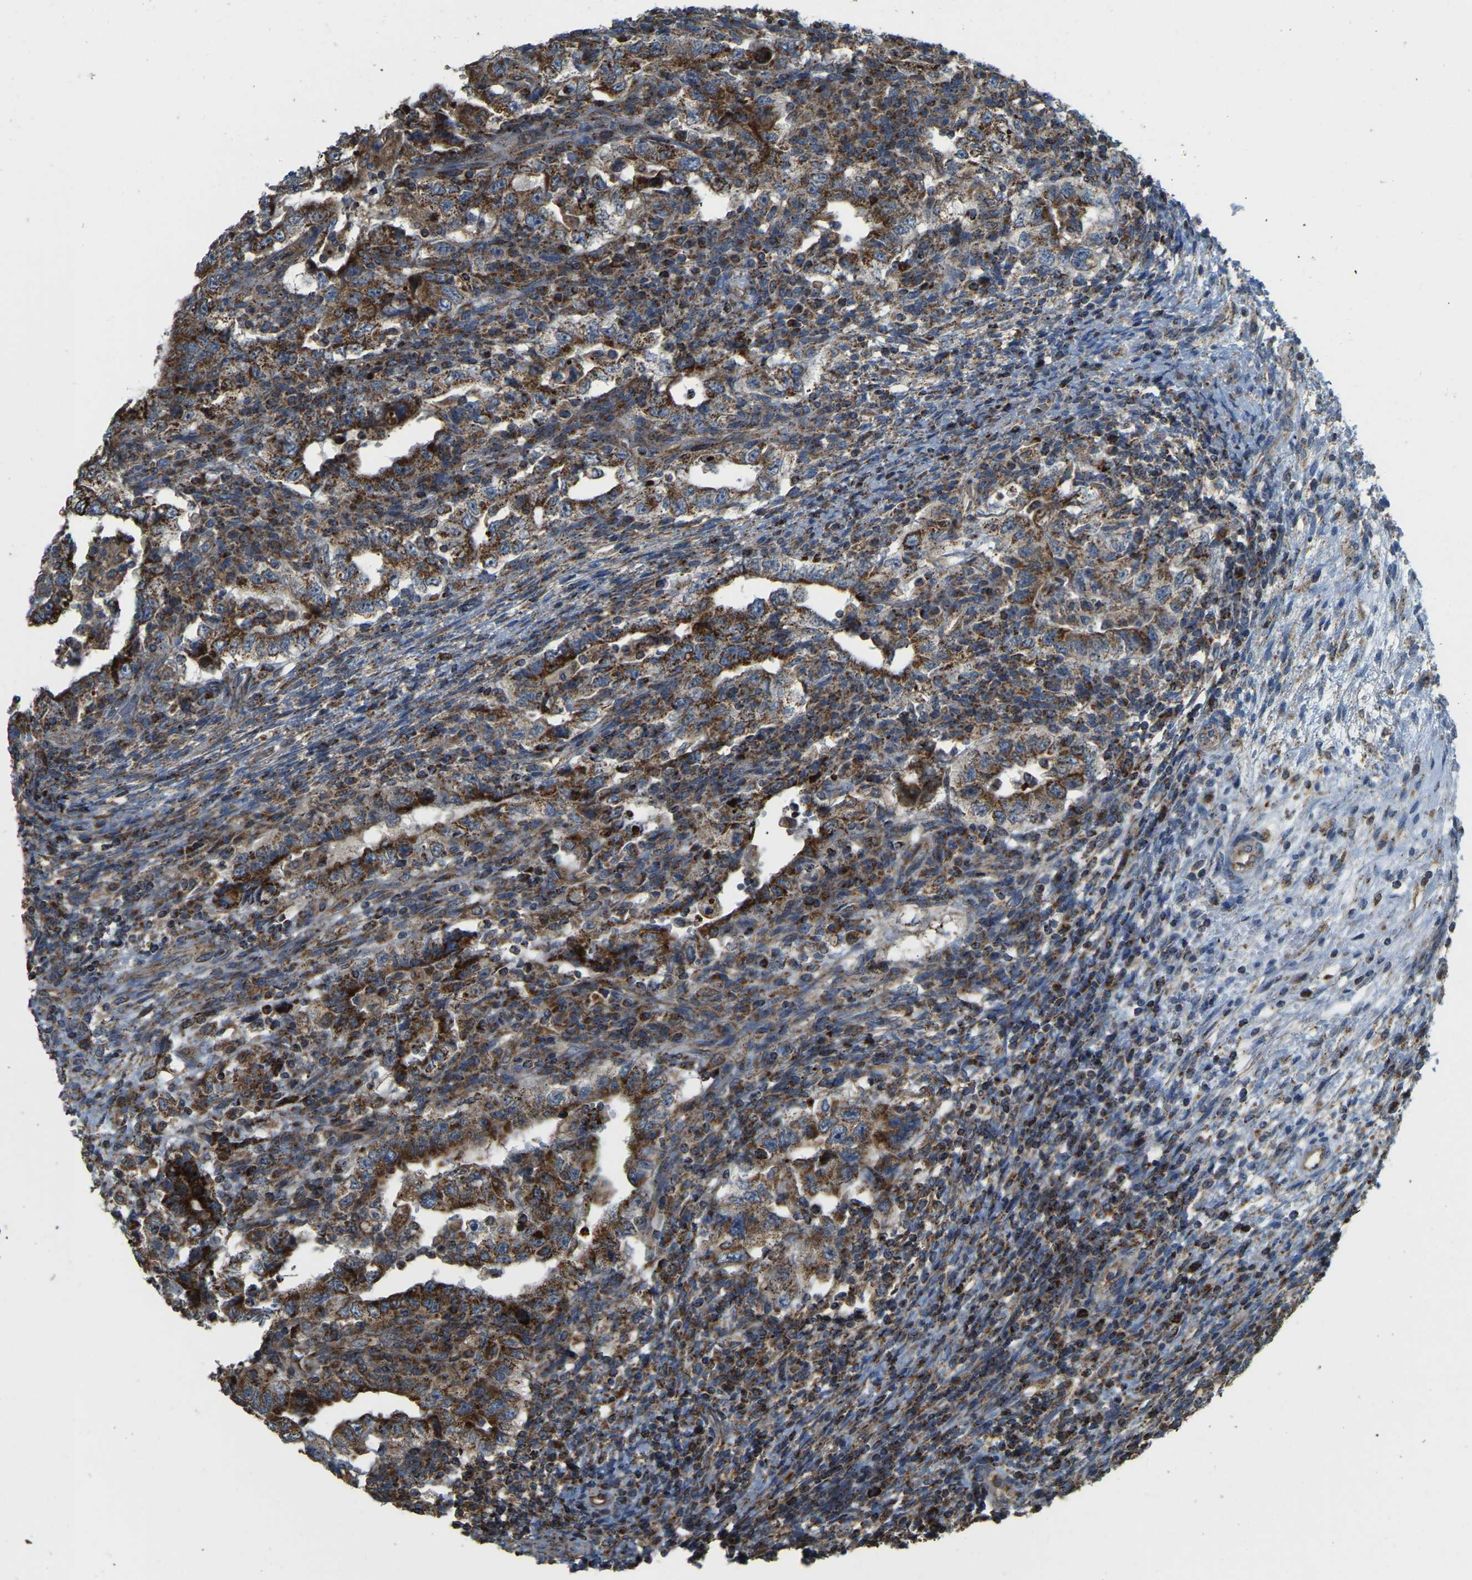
{"staining": {"intensity": "strong", "quantity": ">75%", "location": "cytoplasmic/membranous"}, "tissue": "testis cancer", "cell_type": "Tumor cells", "image_type": "cancer", "snomed": [{"axis": "morphology", "description": "Carcinoma, Embryonal, NOS"}, {"axis": "topography", "description": "Testis"}], "caption": "IHC of embryonal carcinoma (testis) demonstrates high levels of strong cytoplasmic/membranous positivity in about >75% of tumor cells.", "gene": "PSMD7", "patient": {"sex": "male", "age": 26}}